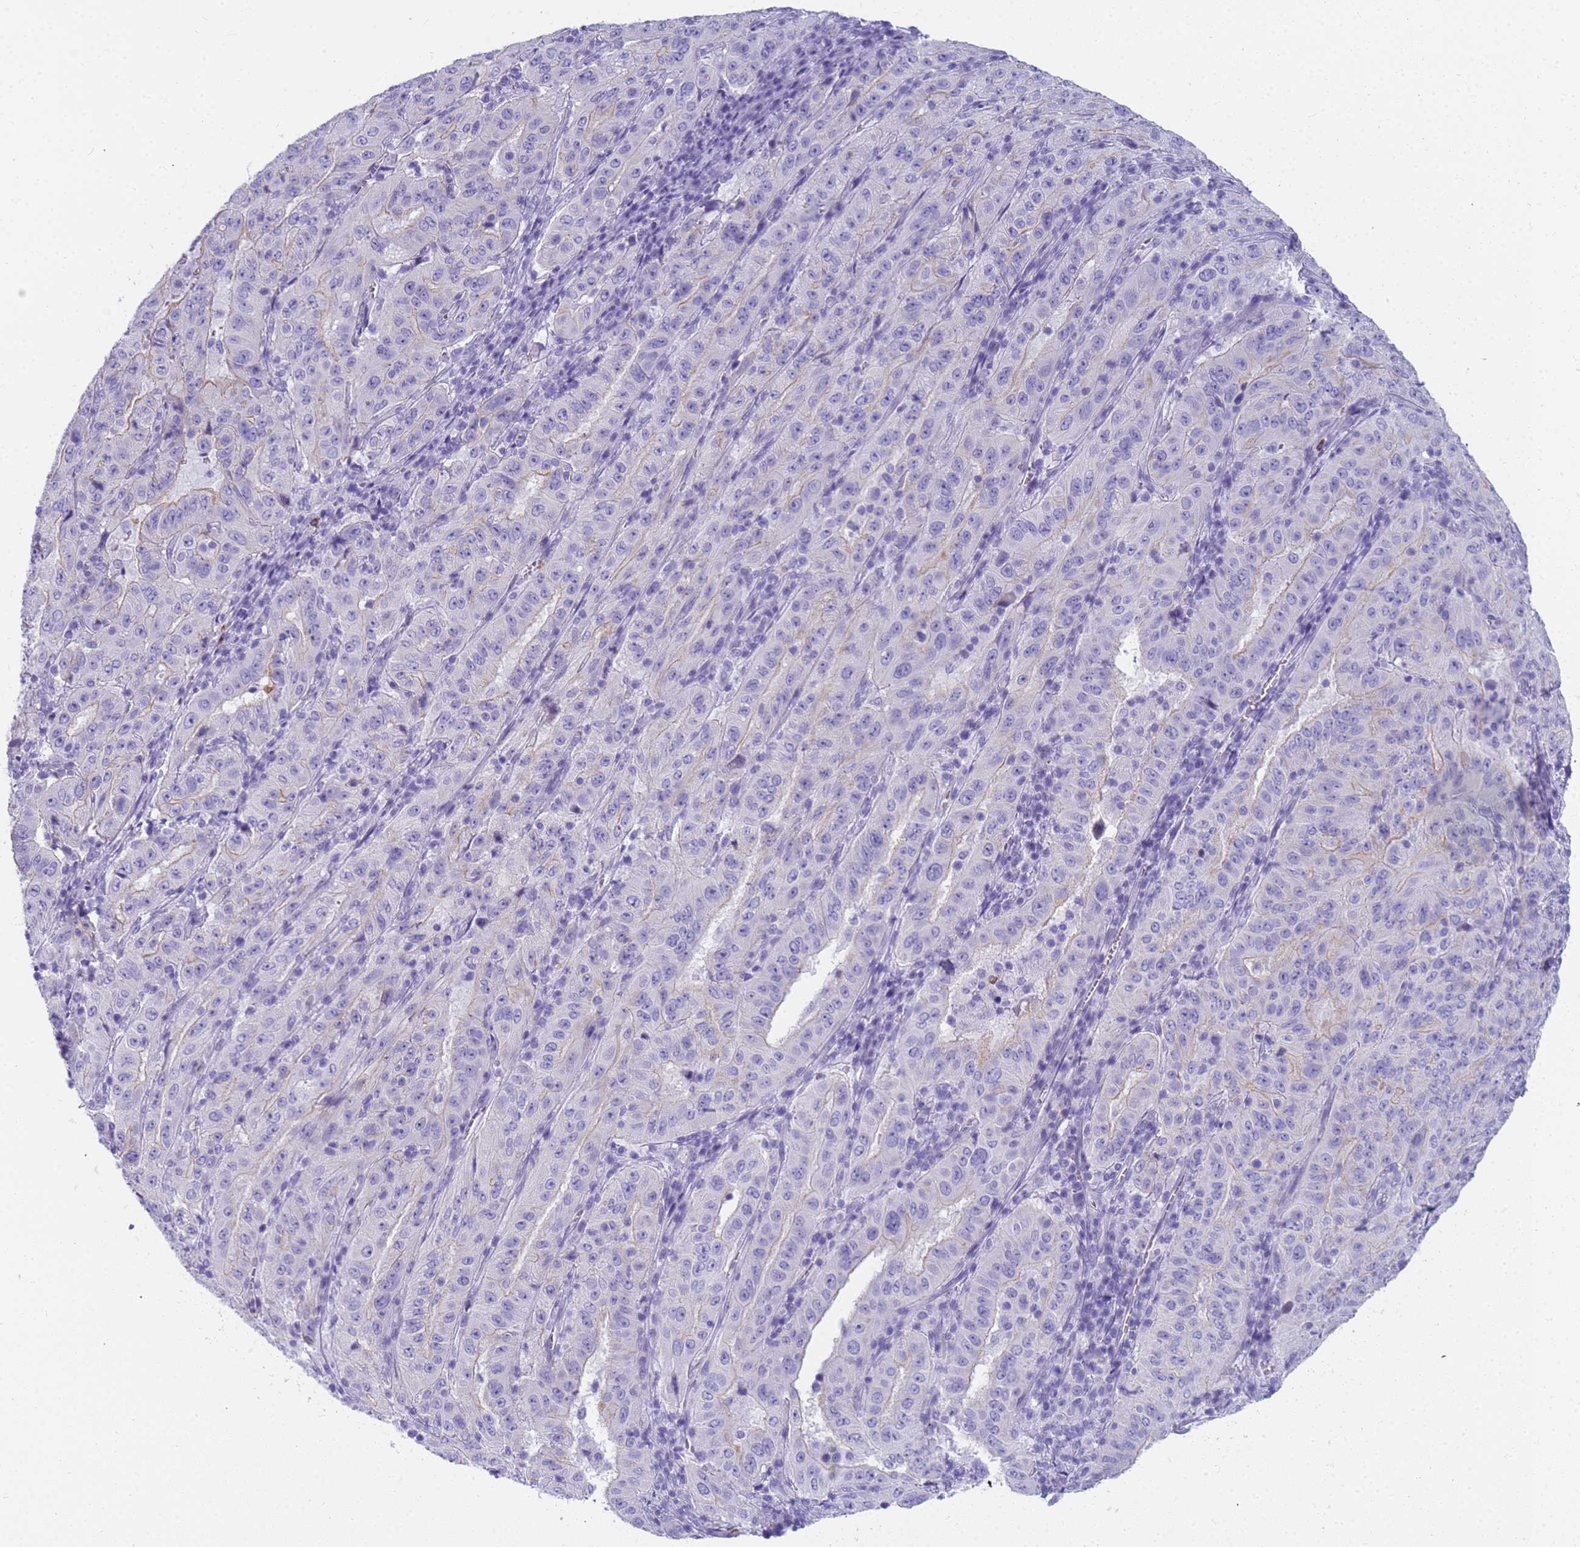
{"staining": {"intensity": "negative", "quantity": "none", "location": "none"}, "tissue": "pancreatic cancer", "cell_type": "Tumor cells", "image_type": "cancer", "snomed": [{"axis": "morphology", "description": "Adenocarcinoma, NOS"}, {"axis": "topography", "description": "Pancreas"}], "caption": "An IHC micrograph of pancreatic cancer is shown. There is no staining in tumor cells of pancreatic cancer.", "gene": "RNASE2", "patient": {"sex": "male", "age": 63}}